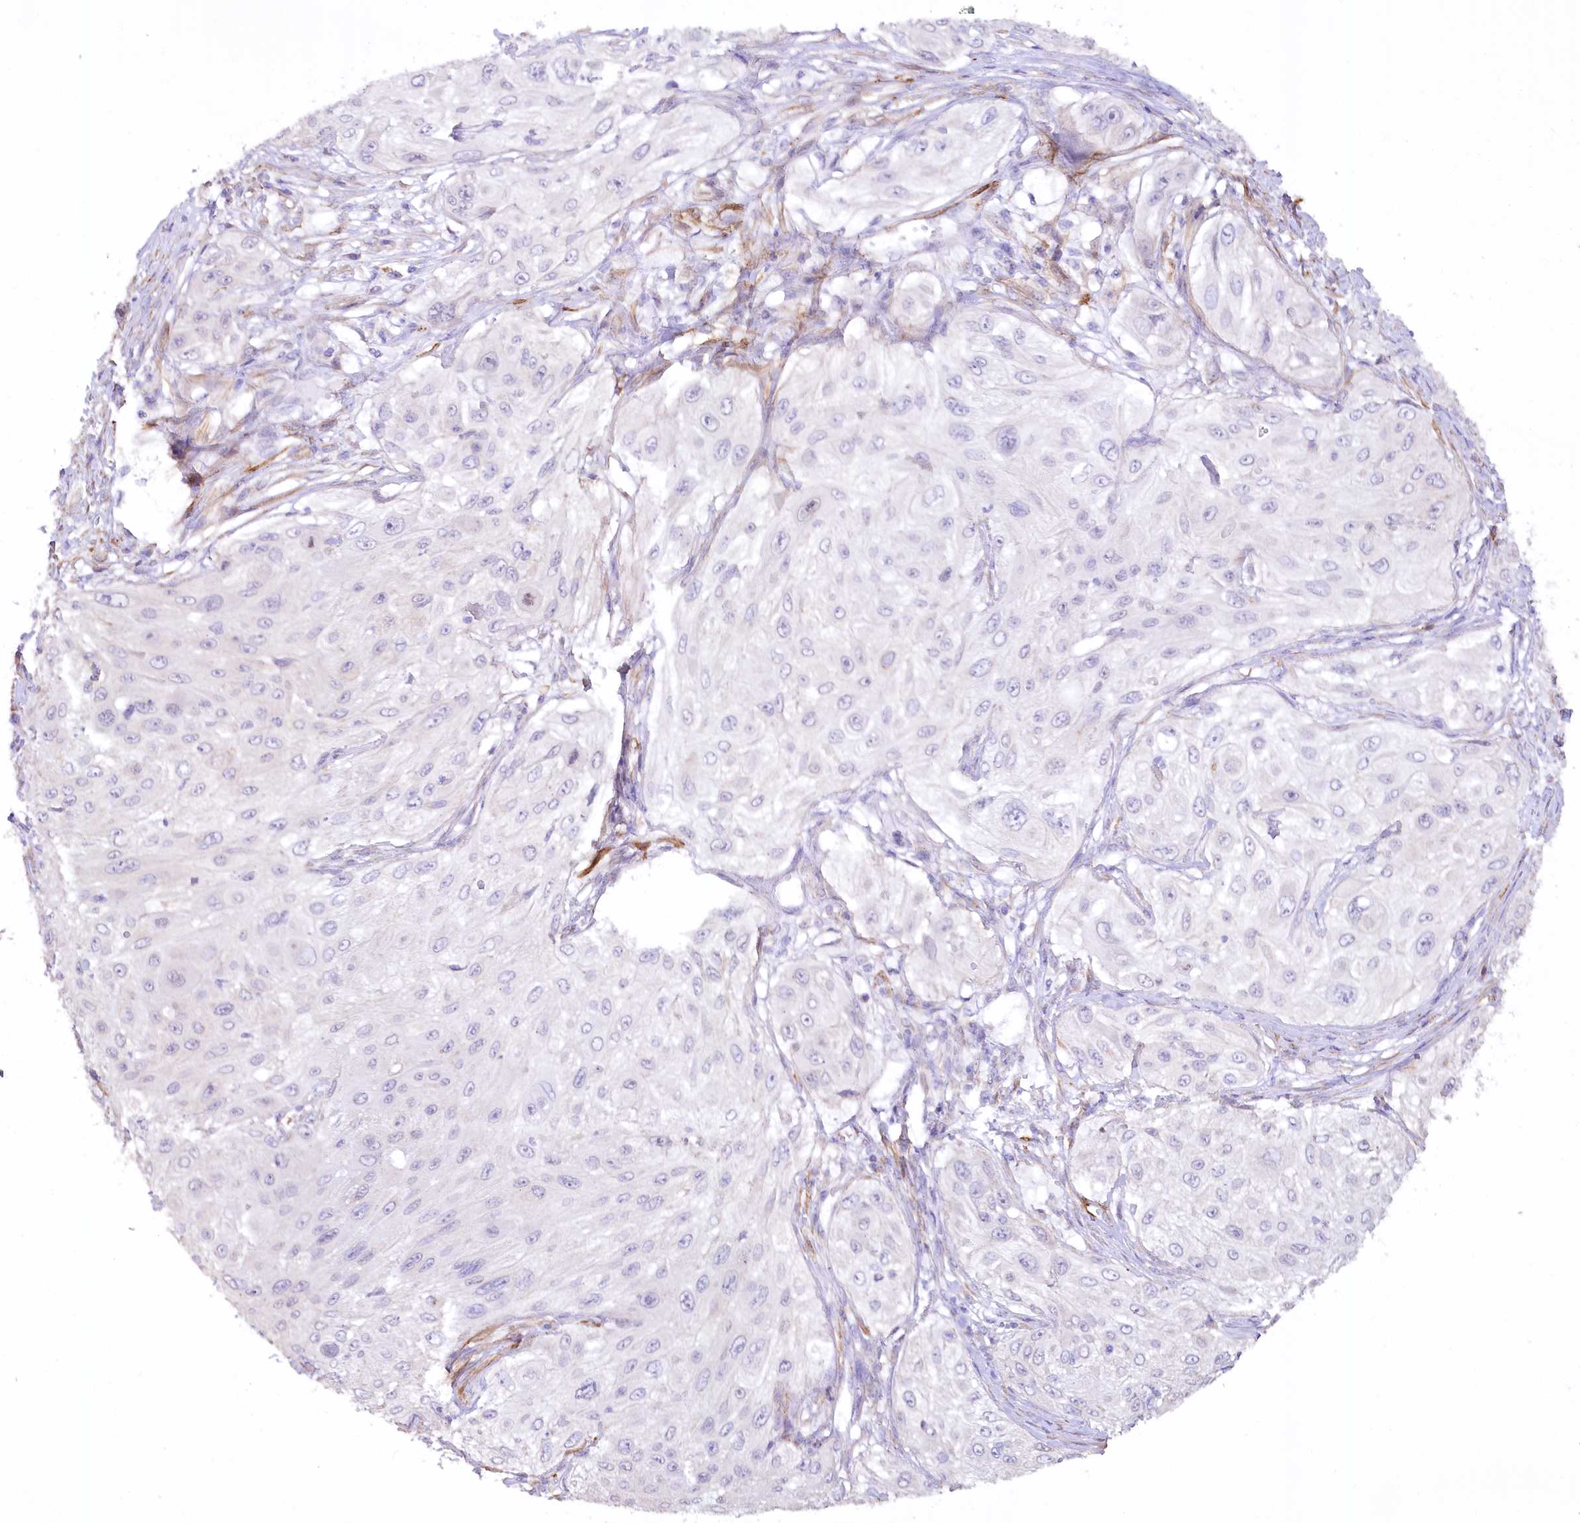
{"staining": {"intensity": "negative", "quantity": "none", "location": "none"}, "tissue": "cervical cancer", "cell_type": "Tumor cells", "image_type": "cancer", "snomed": [{"axis": "morphology", "description": "Squamous cell carcinoma, NOS"}, {"axis": "topography", "description": "Cervix"}], "caption": "A histopathology image of squamous cell carcinoma (cervical) stained for a protein exhibits no brown staining in tumor cells.", "gene": "SYNPO2", "patient": {"sex": "female", "age": 42}}